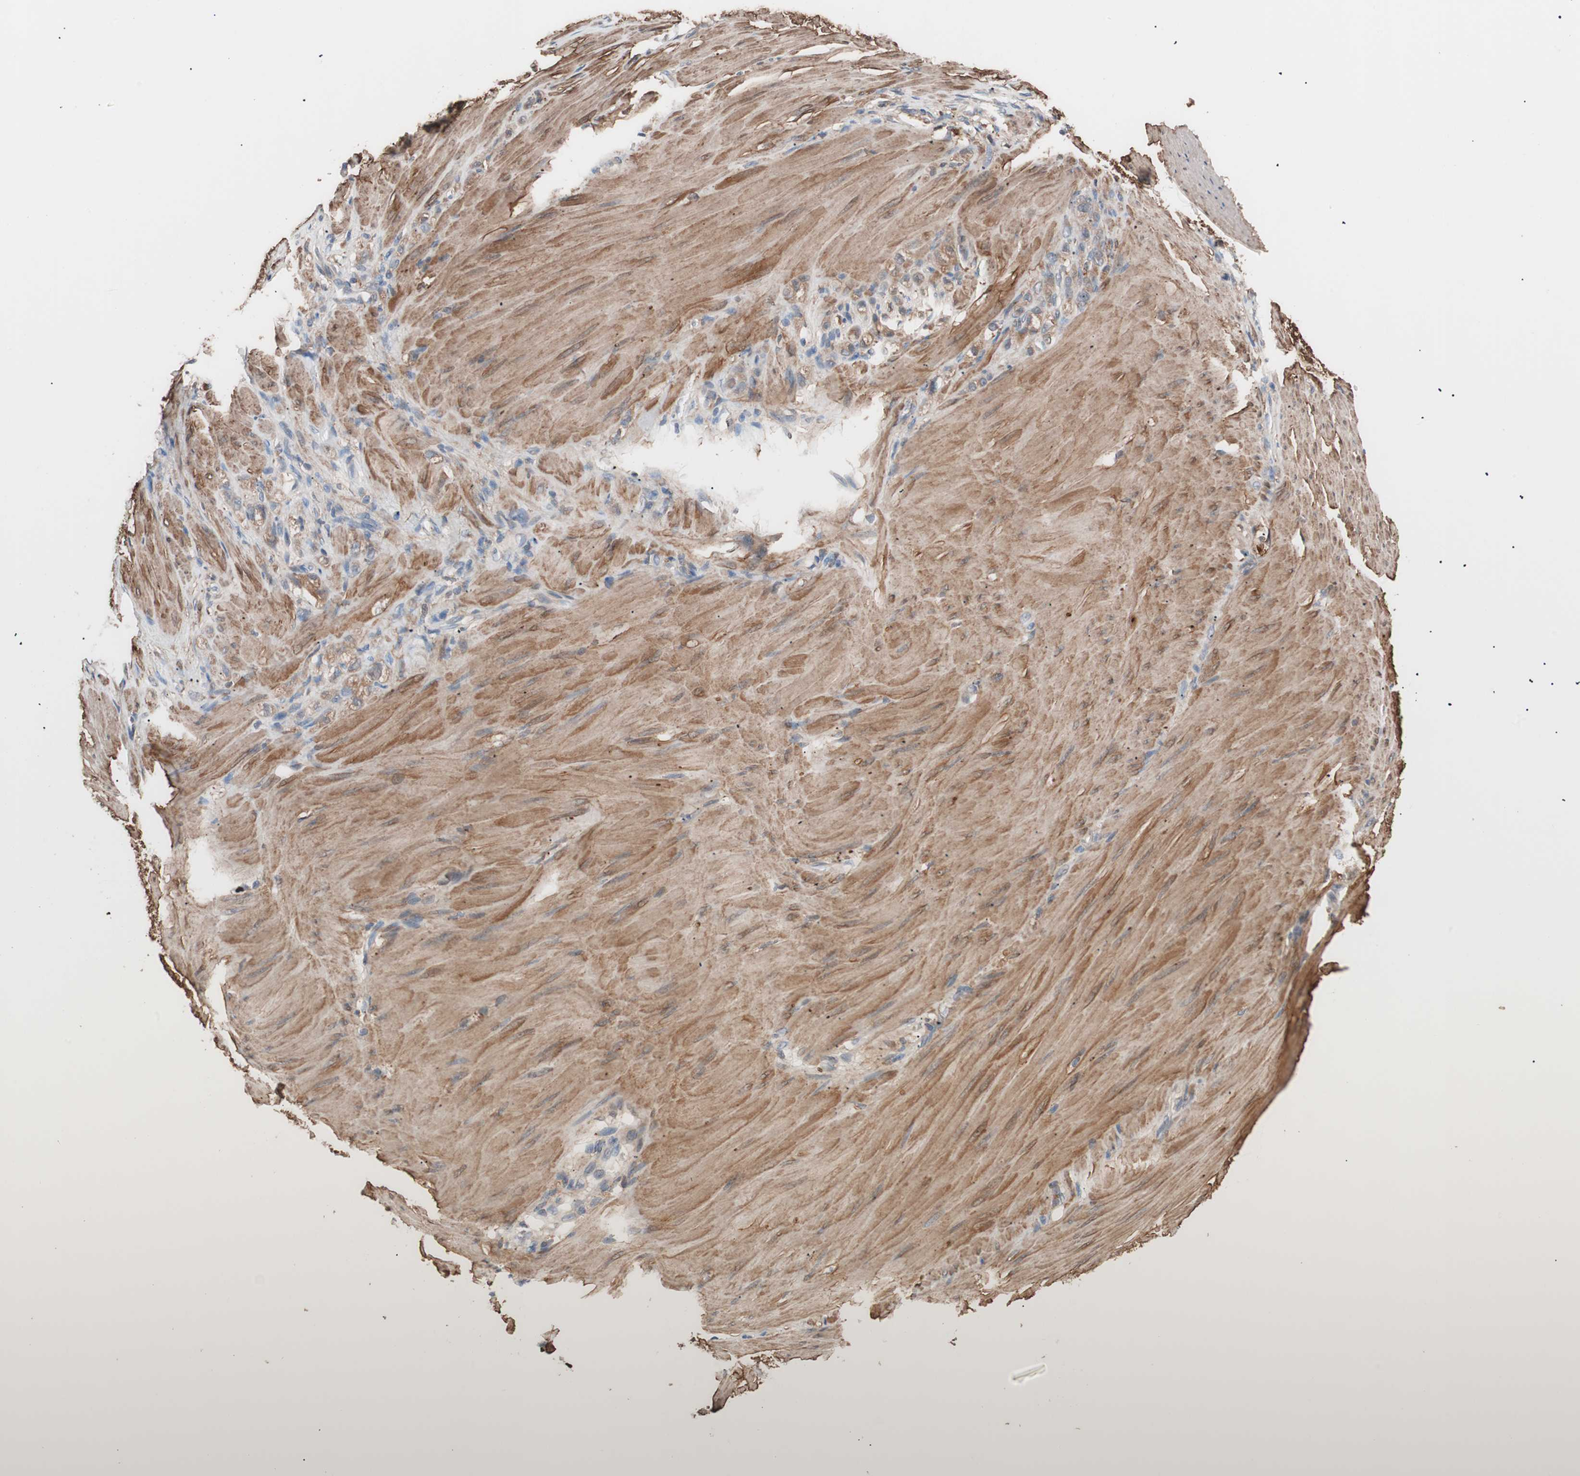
{"staining": {"intensity": "weak", "quantity": "25%-75%", "location": "cytoplasmic/membranous"}, "tissue": "stomach cancer", "cell_type": "Tumor cells", "image_type": "cancer", "snomed": [{"axis": "morphology", "description": "Adenocarcinoma, NOS"}, {"axis": "topography", "description": "Stomach"}], "caption": "This is an image of IHC staining of stomach adenocarcinoma, which shows weak staining in the cytoplasmic/membranous of tumor cells.", "gene": "LITAF", "patient": {"sex": "male", "age": 82}}